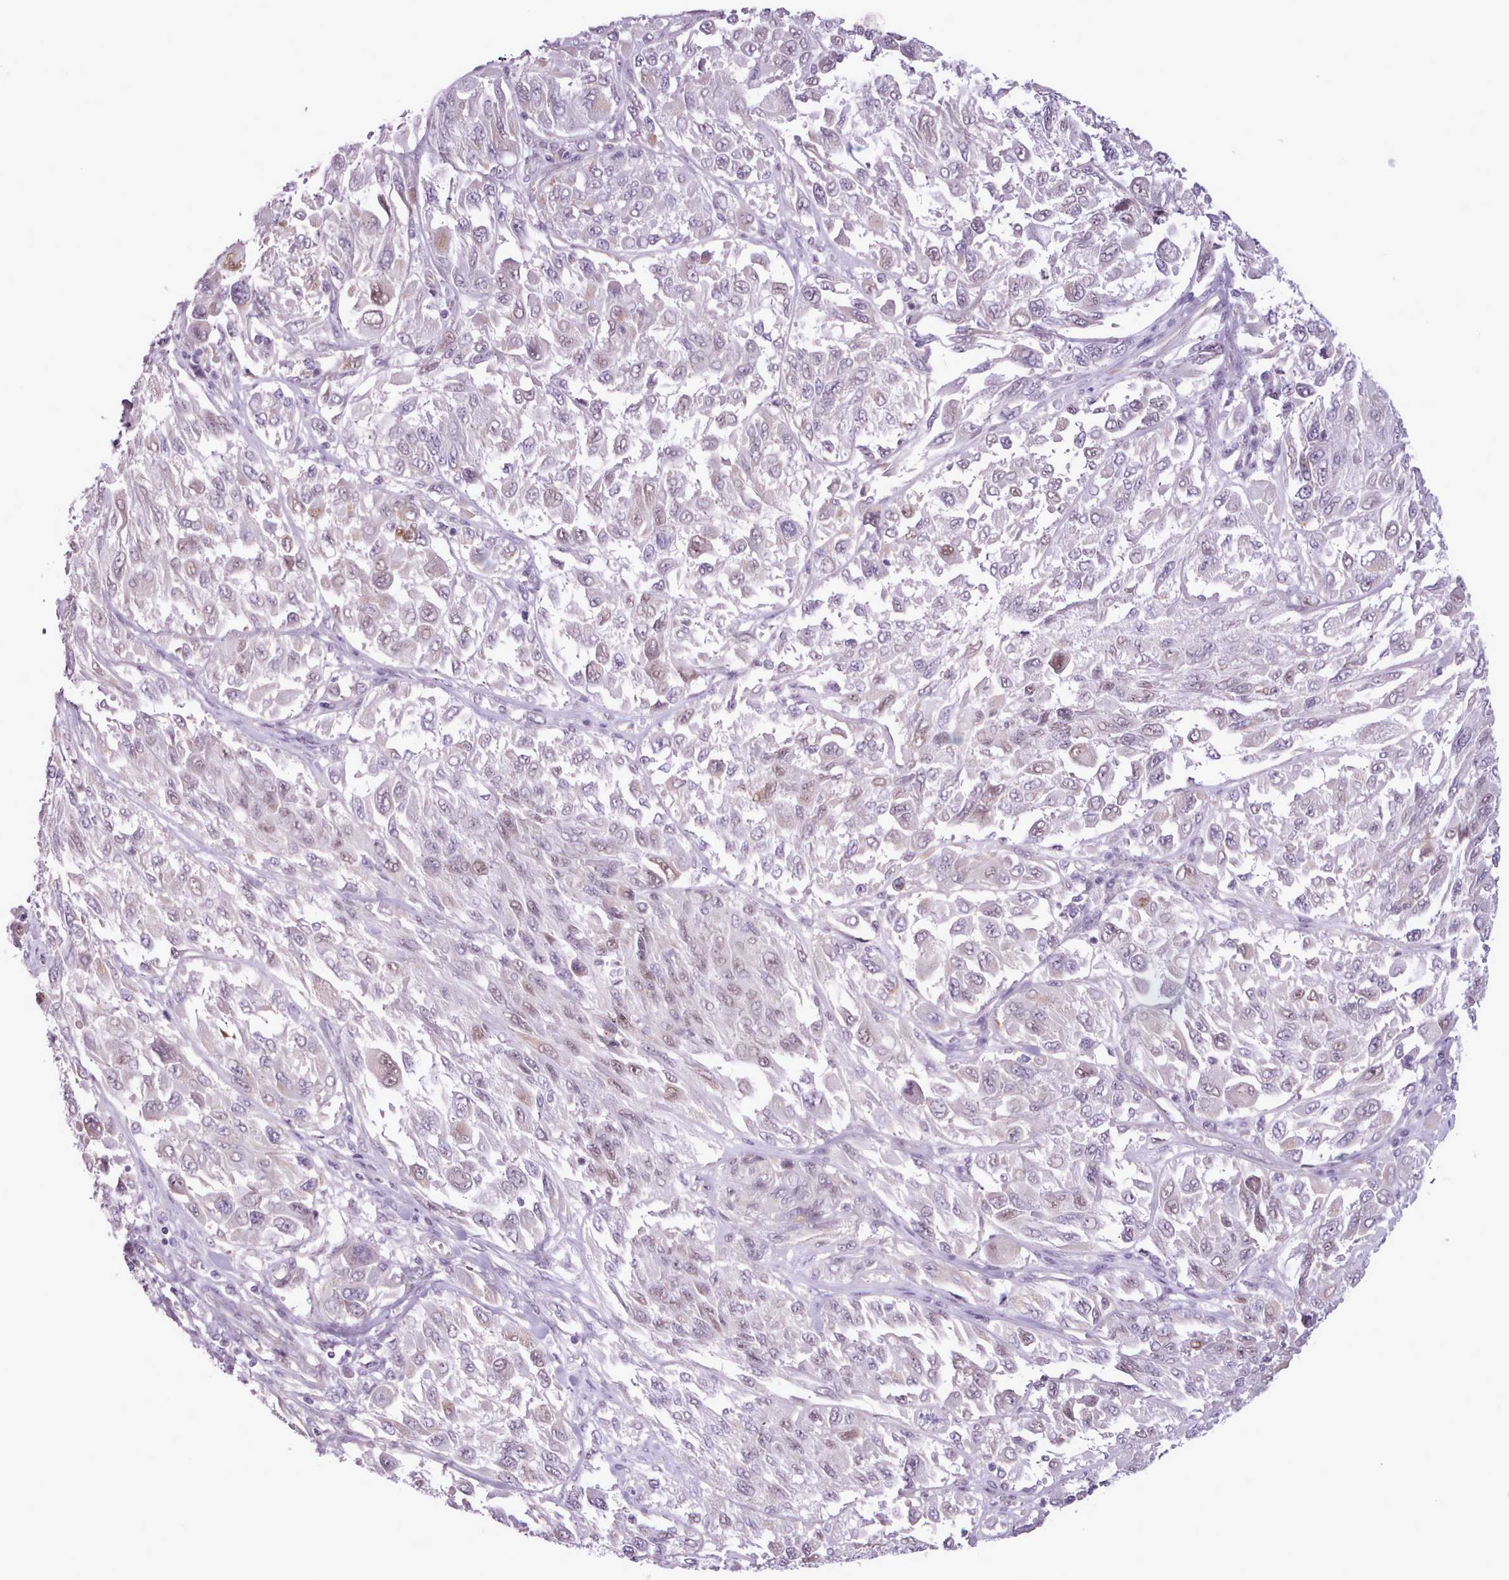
{"staining": {"intensity": "weak", "quantity": ">75%", "location": "nuclear"}, "tissue": "melanoma", "cell_type": "Tumor cells", "image_type": "cancer", "snomed": [{"axis": "morphology", "description": "Malignant melanoma, NOS"}, {"axis": "topography", "description": "Skin"}], "caption": "Weak nuclear staining for a protein is identified in about >75% of tumor cells of melanoma using immunohistochemistry (IHC).", "gene": "SLURP1", "patient": {"sex": "female", "age": 91}}